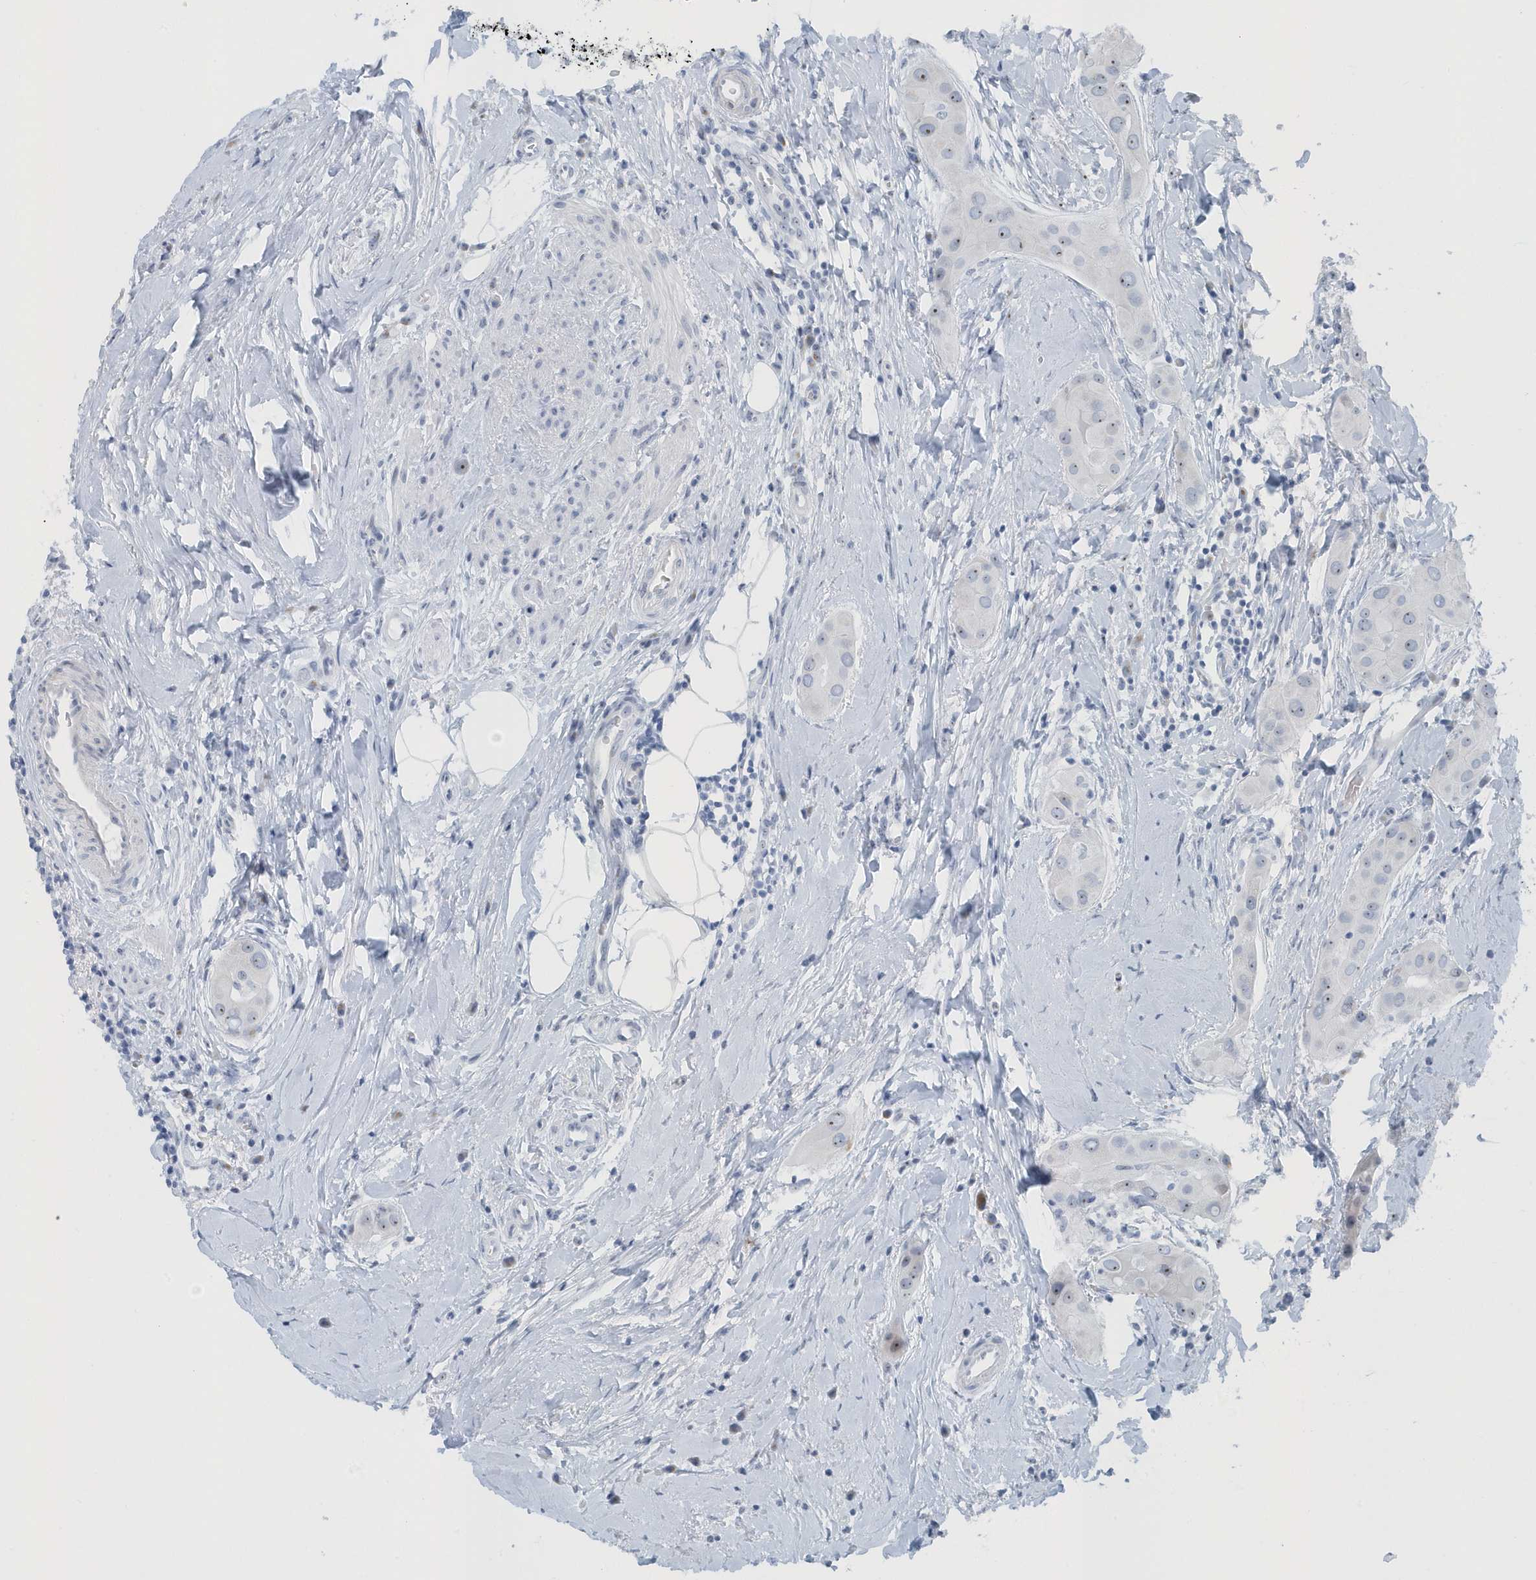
{"staining": {"intensity": "negative", "quantity": "none", "location": "none"}, "tissue": "thyroid cancer", "cell_type": "Tumor cells", "image_type": "cancer", "snomed": [{"axis": "morphology", "description": "Papillary adenocarcinoma, NOS"}, {"axis": "topography", "description": "Thyroid gland"}], "caption": "Immunohistochemistry (IHC) of human papillary adenocarcinoma (thyroid) exhibits no staining in tumor cells. (DAB (3,3'-diaminobenzidine) immunohistochemistry (IHC) with hematoxylin counter stain).", "gene": "RPF2", "patient": {"sex": "male", "age": 33}}